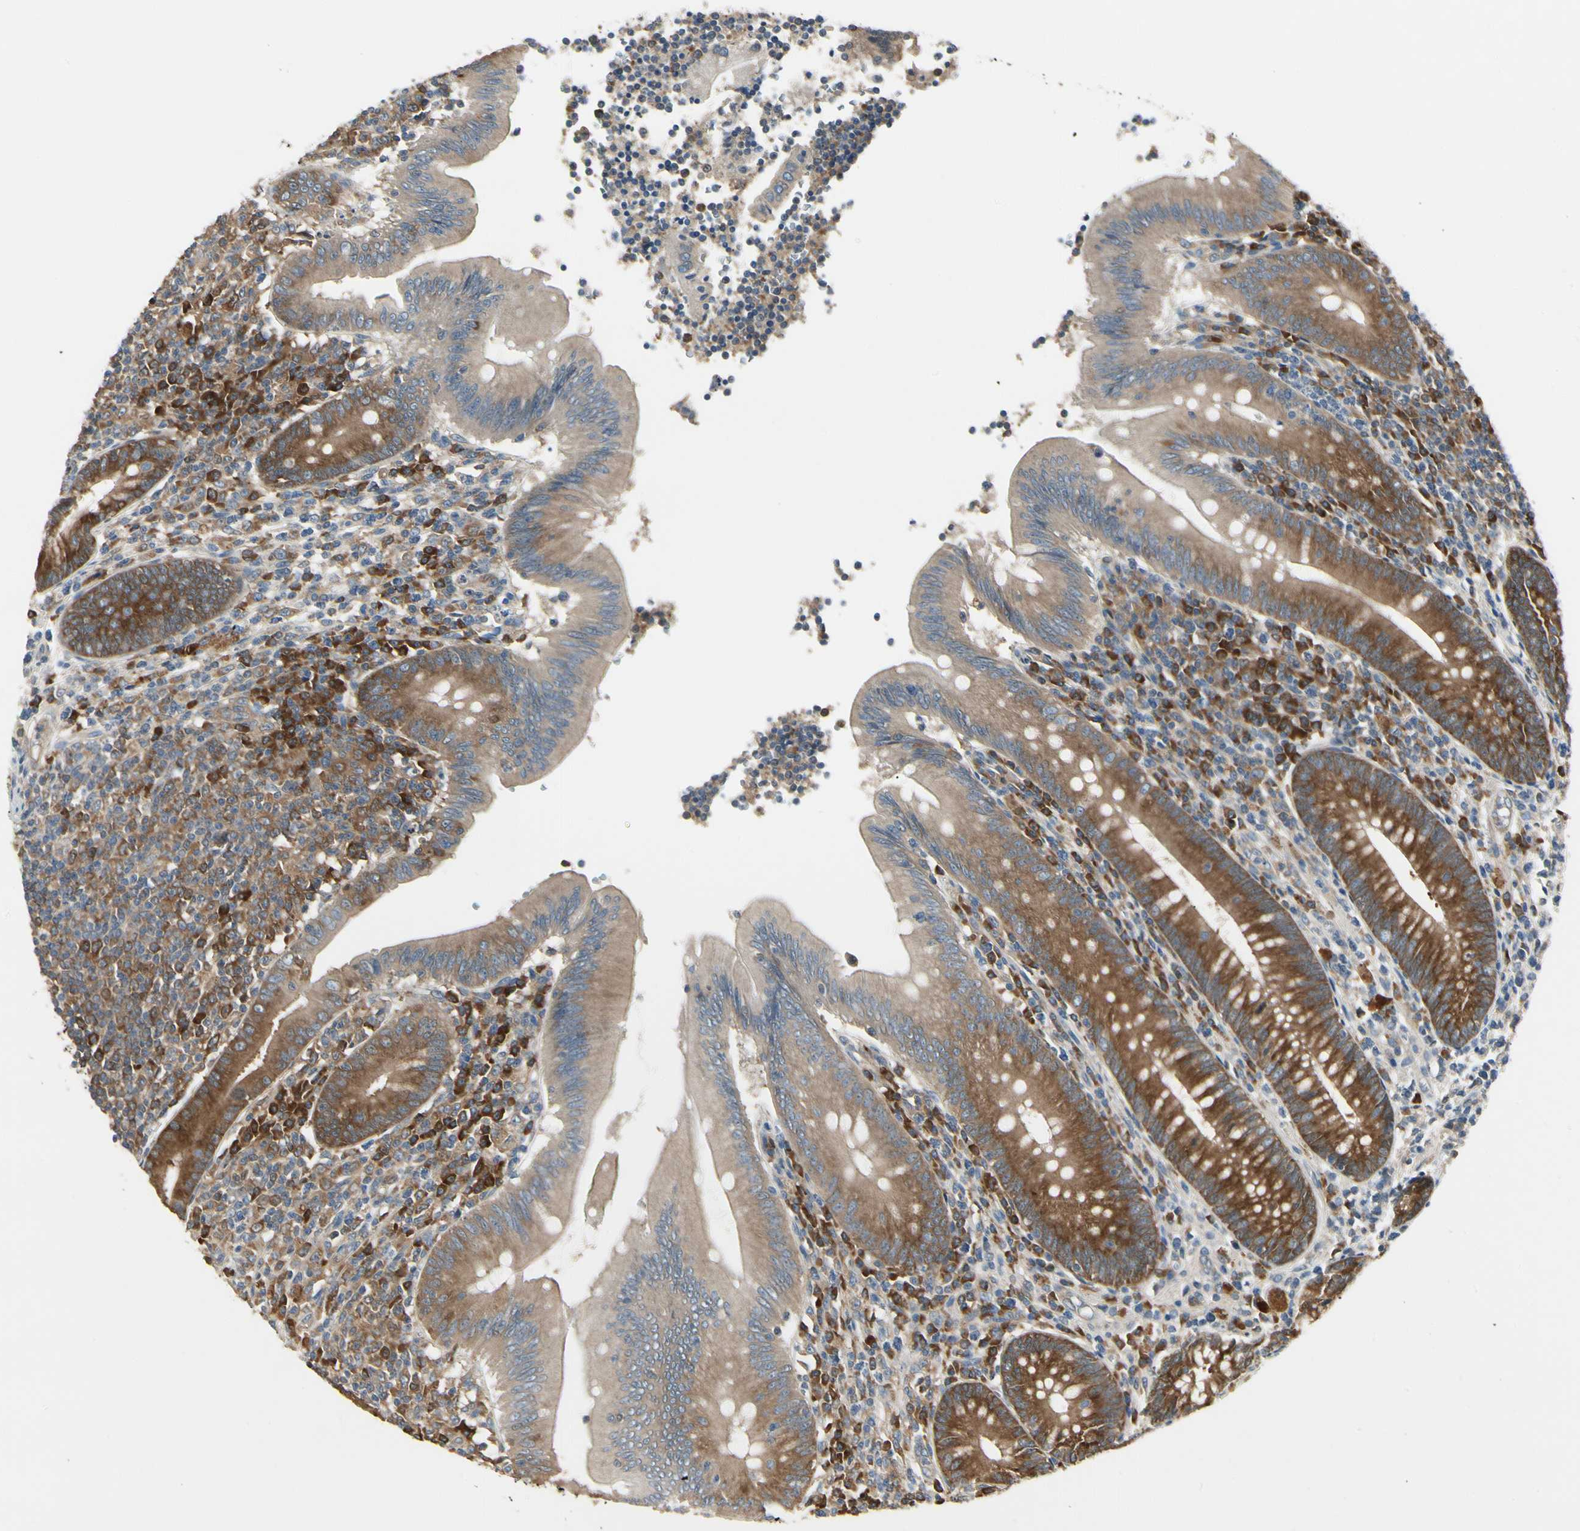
{"staining": {"intensity": "strong", "quantity": ">75%", "location": "cytoplasmic/membranous"}, "tissue": "appendix", "cell_type": "Glandular cells", "image_type": "normal", "snomed": [{"axis": "morphology", "description": "Normal tissue, NOS"}, {"axis": "morphology", "description": "Inflammation, NOS"}, {"axis": "topography", "description": "Appendix"}], "caption": "This histopathology image reveals normal appendix stained with IHC to label a protein in brown. The cytoplasmic/membranous of glandular cells show strong positivity for the protein. Nuclei are counter-stained blue.", "gene": "NME1", "patient": {"sex": "male", "age": 46}}